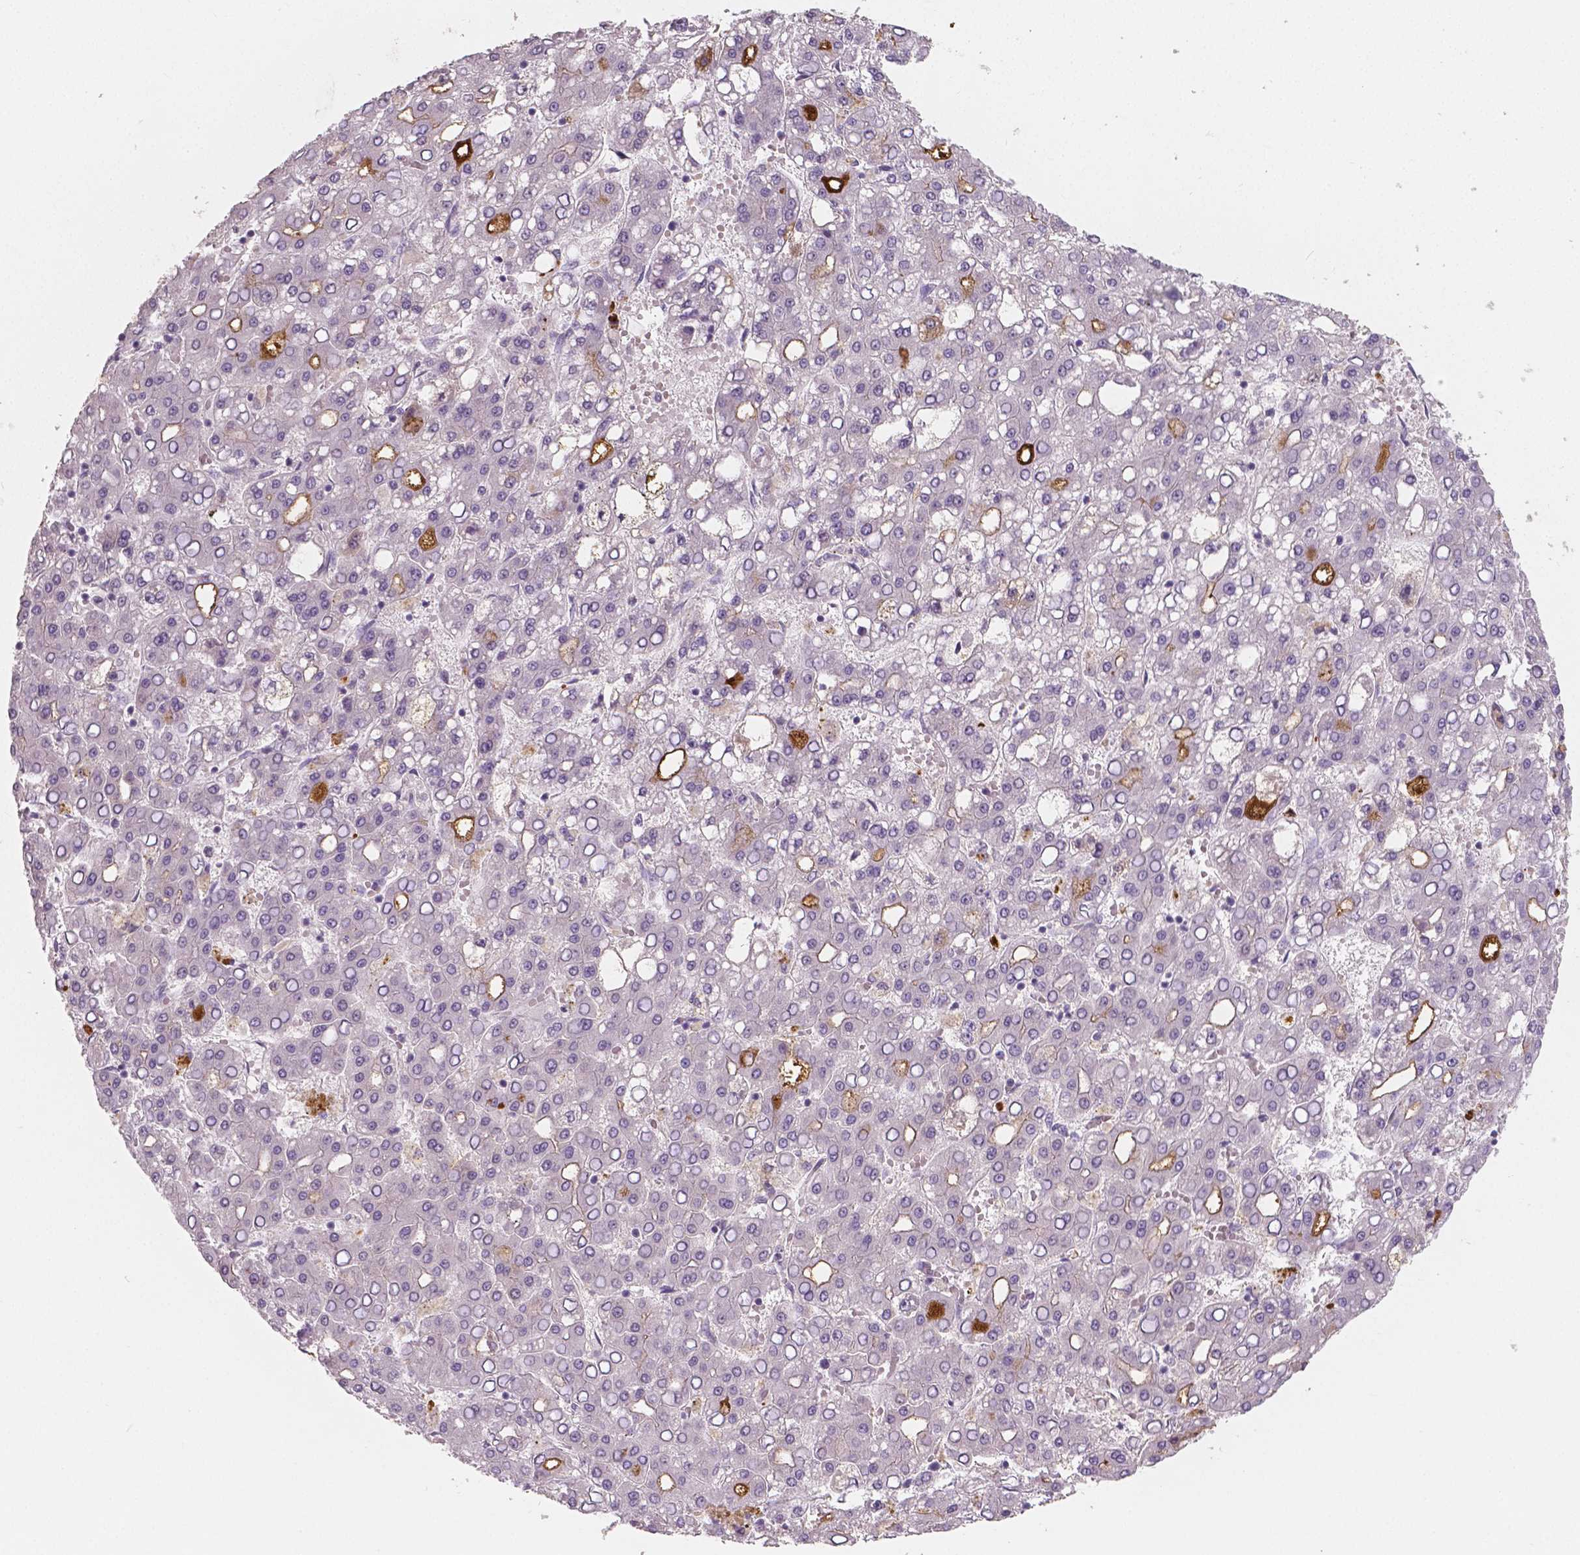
{"staining": {"intensity": "negative", "quantity": "none", "location": "none"}, "tissue": "liver cancer", "cell_type": "Tumor cells", "image_type": "cancer", "snomed": [{"axis": "morphology", "description": "Carcinoma, Hepatocellular, NOS"}, {"axis": "topography", "description": "Liver"}], "caption": "DAB (3,3'-diaminobenzidine) immunohistochemical staining of liver cancer exhibits no significant positivity in tumor cells.", "gene": "APOA4", "patient": {"sex": "male", "age": 65}}